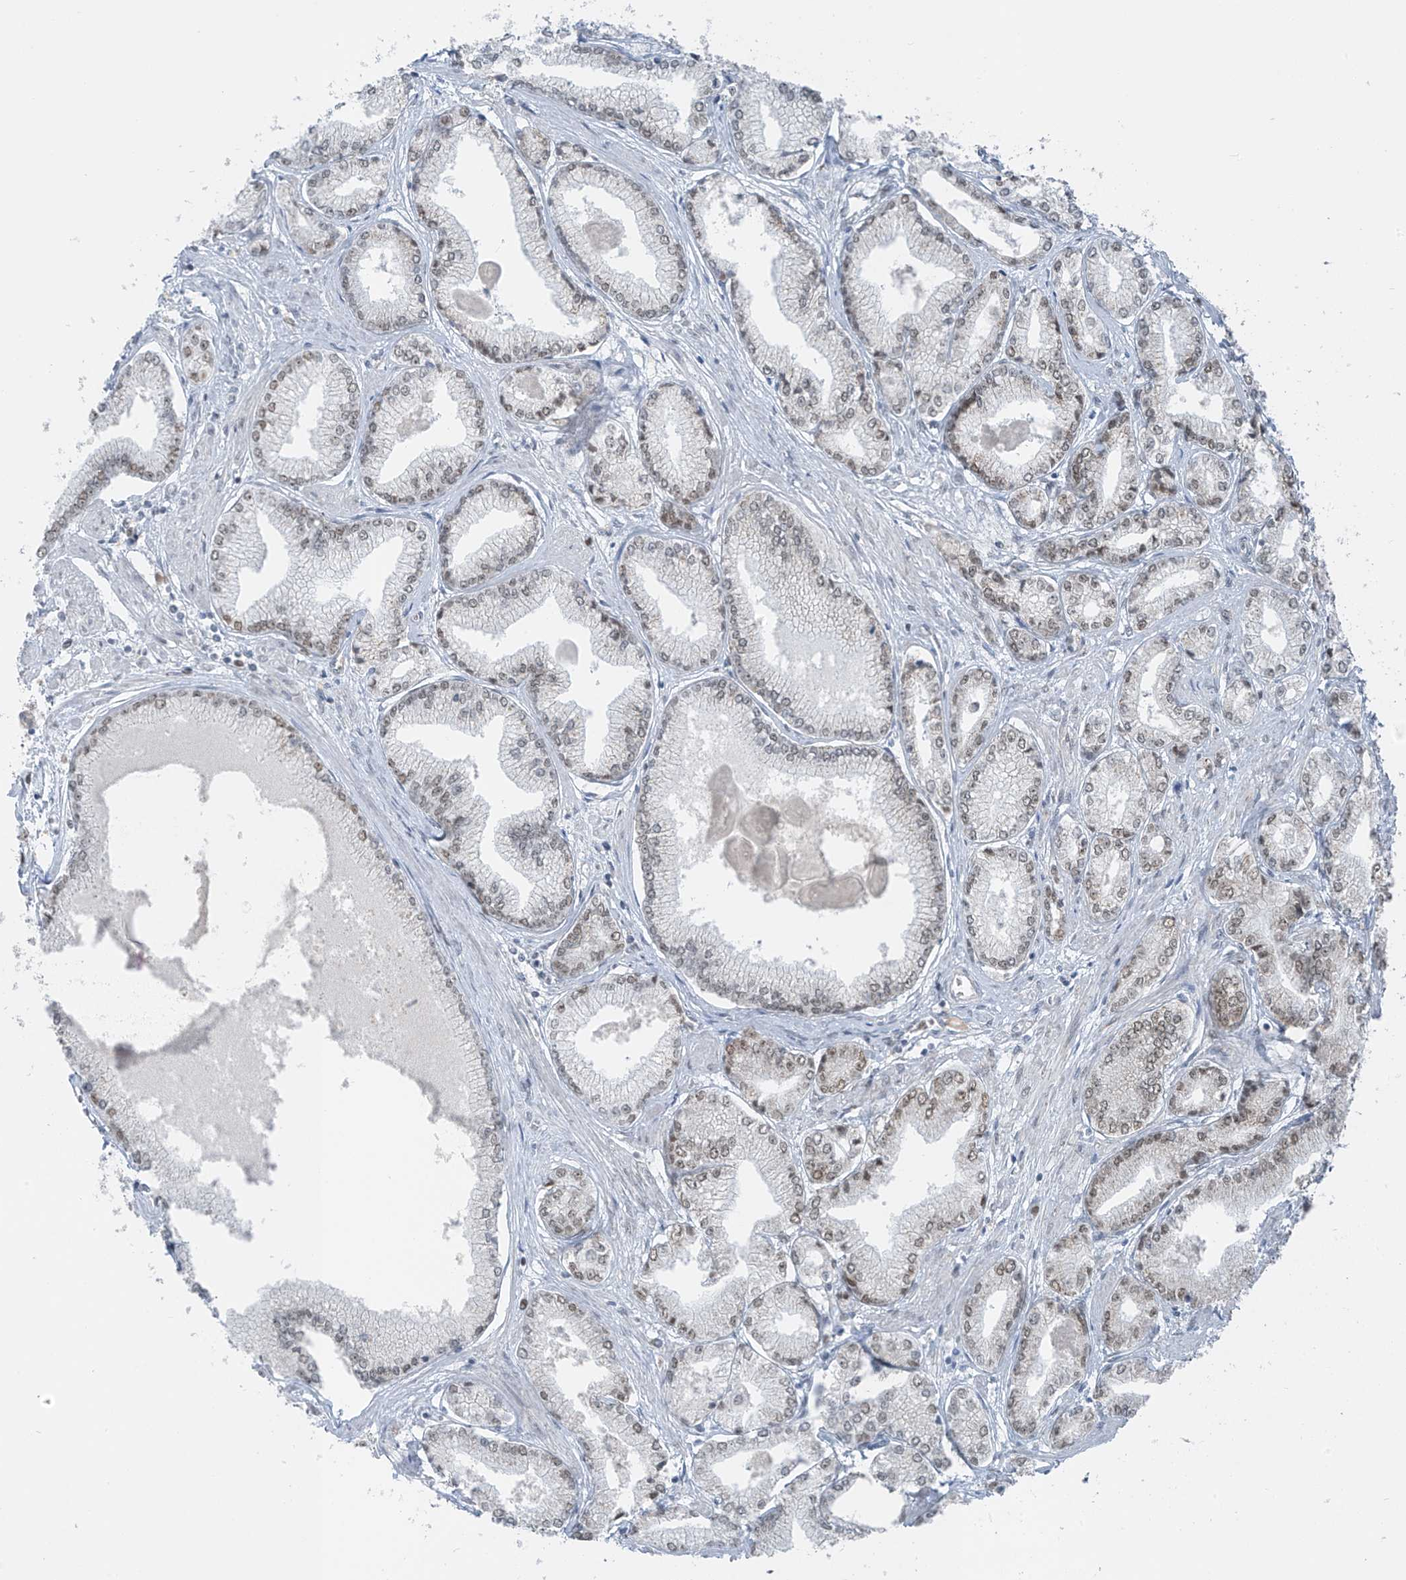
{"staining": {"intensity": "weak", "quantity": "25%-75%", "location": "nuclear"}, "tissue": "prostate cancer", "cell_type": "Tumor cells", "image_type": "cancer", "snomed": [{"axis": "morphology", "description": "Adenocarcinoma, Low grade"}, {"axis": "topography", "description": "Prostate"}], "caption": "Low-grade adenocarcinoma (prostate) stained for a protein demonstrates weak nuclear positivity in tumor cells.", "gene": "WRNIP1", "patient": {"sex": "male", "age": 60}}